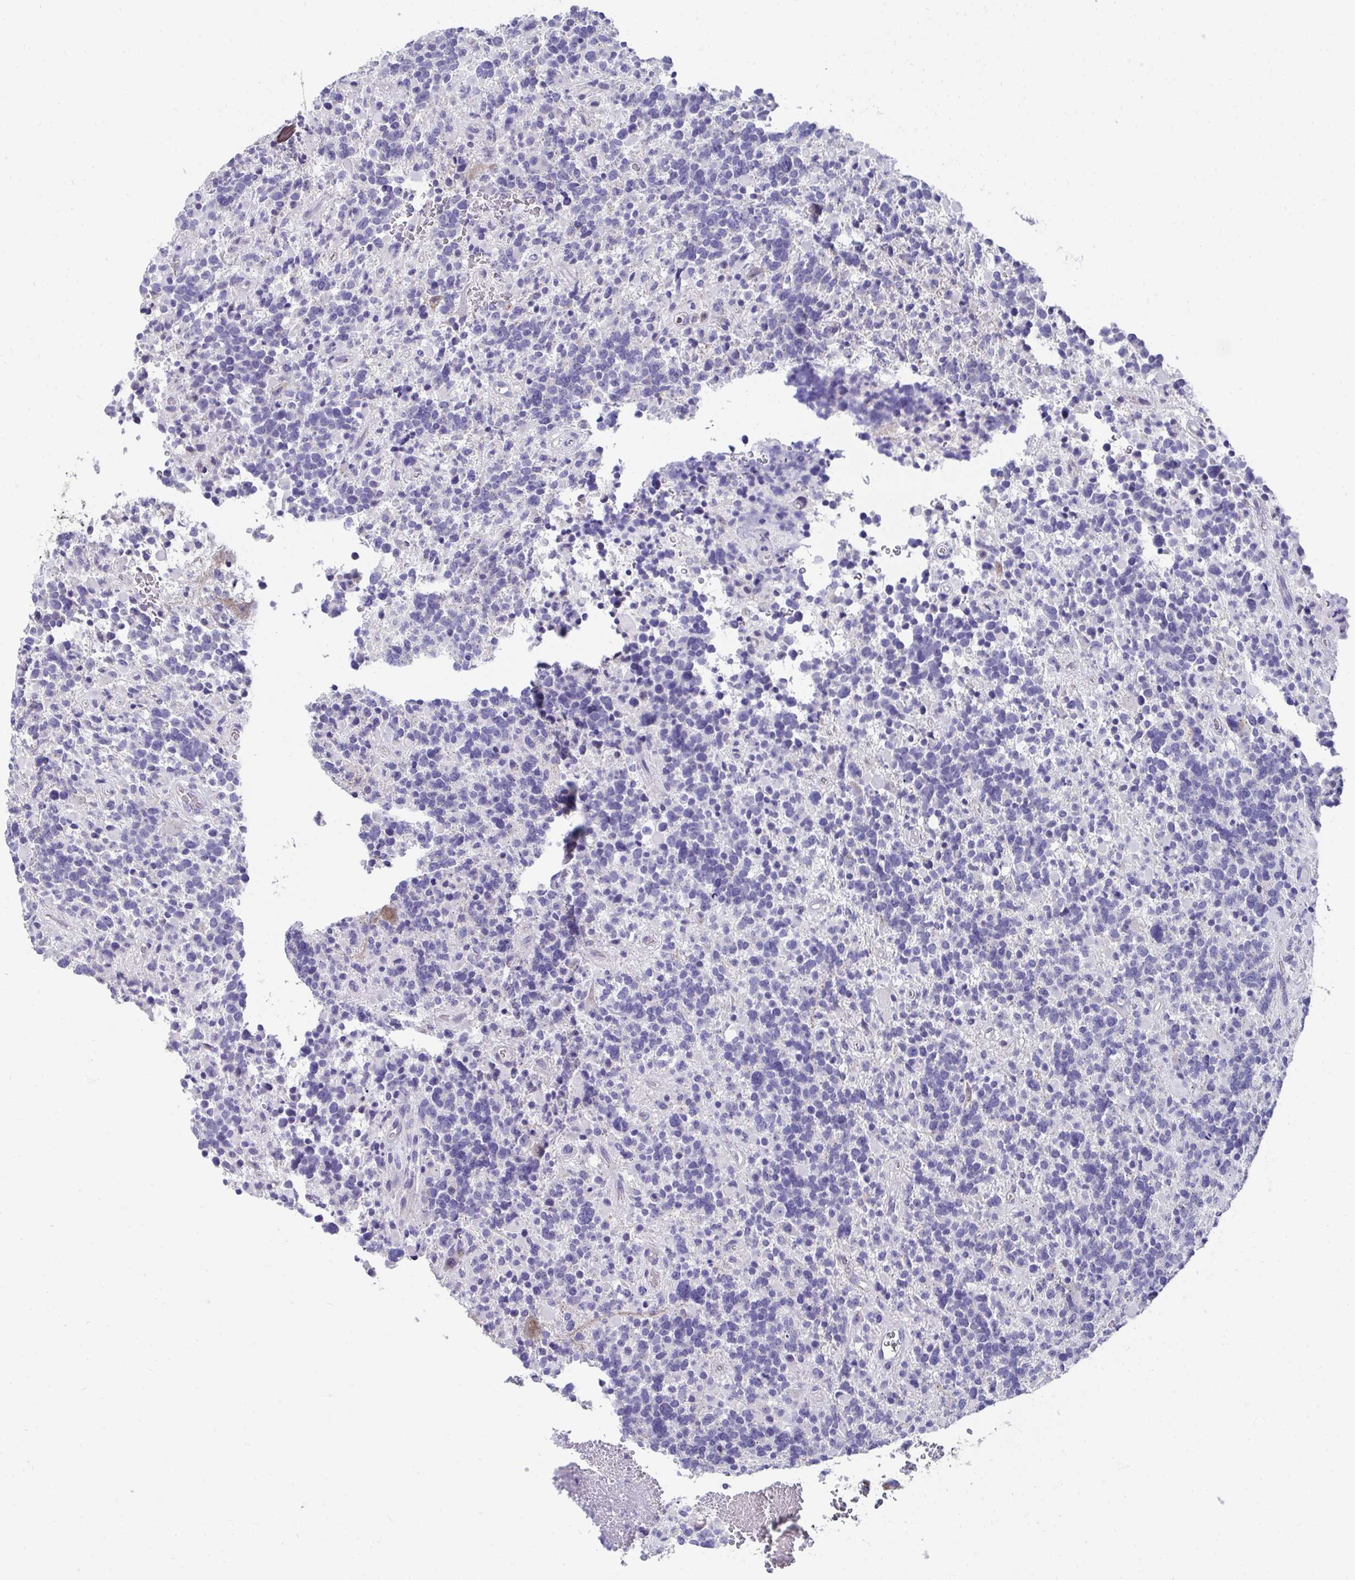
{"staining": {"intensity": "negative", "quantity": "none", "location": "none"}, "tissue": "glioma", "cell_type": "Tumor cells", "image_type": "cancer", "snomed": [{"axis": "morphology", "description": "Glioma, malignant, High grade"}, {"axis": "topography", "description": "Brain"}], "caption": "Histopathology image shows no protein staining in tumor cells of high-grade glioma (malignant) tissue.", "gene": "TMPRSS2", "patient": {"sex": "female", "age": 40}}